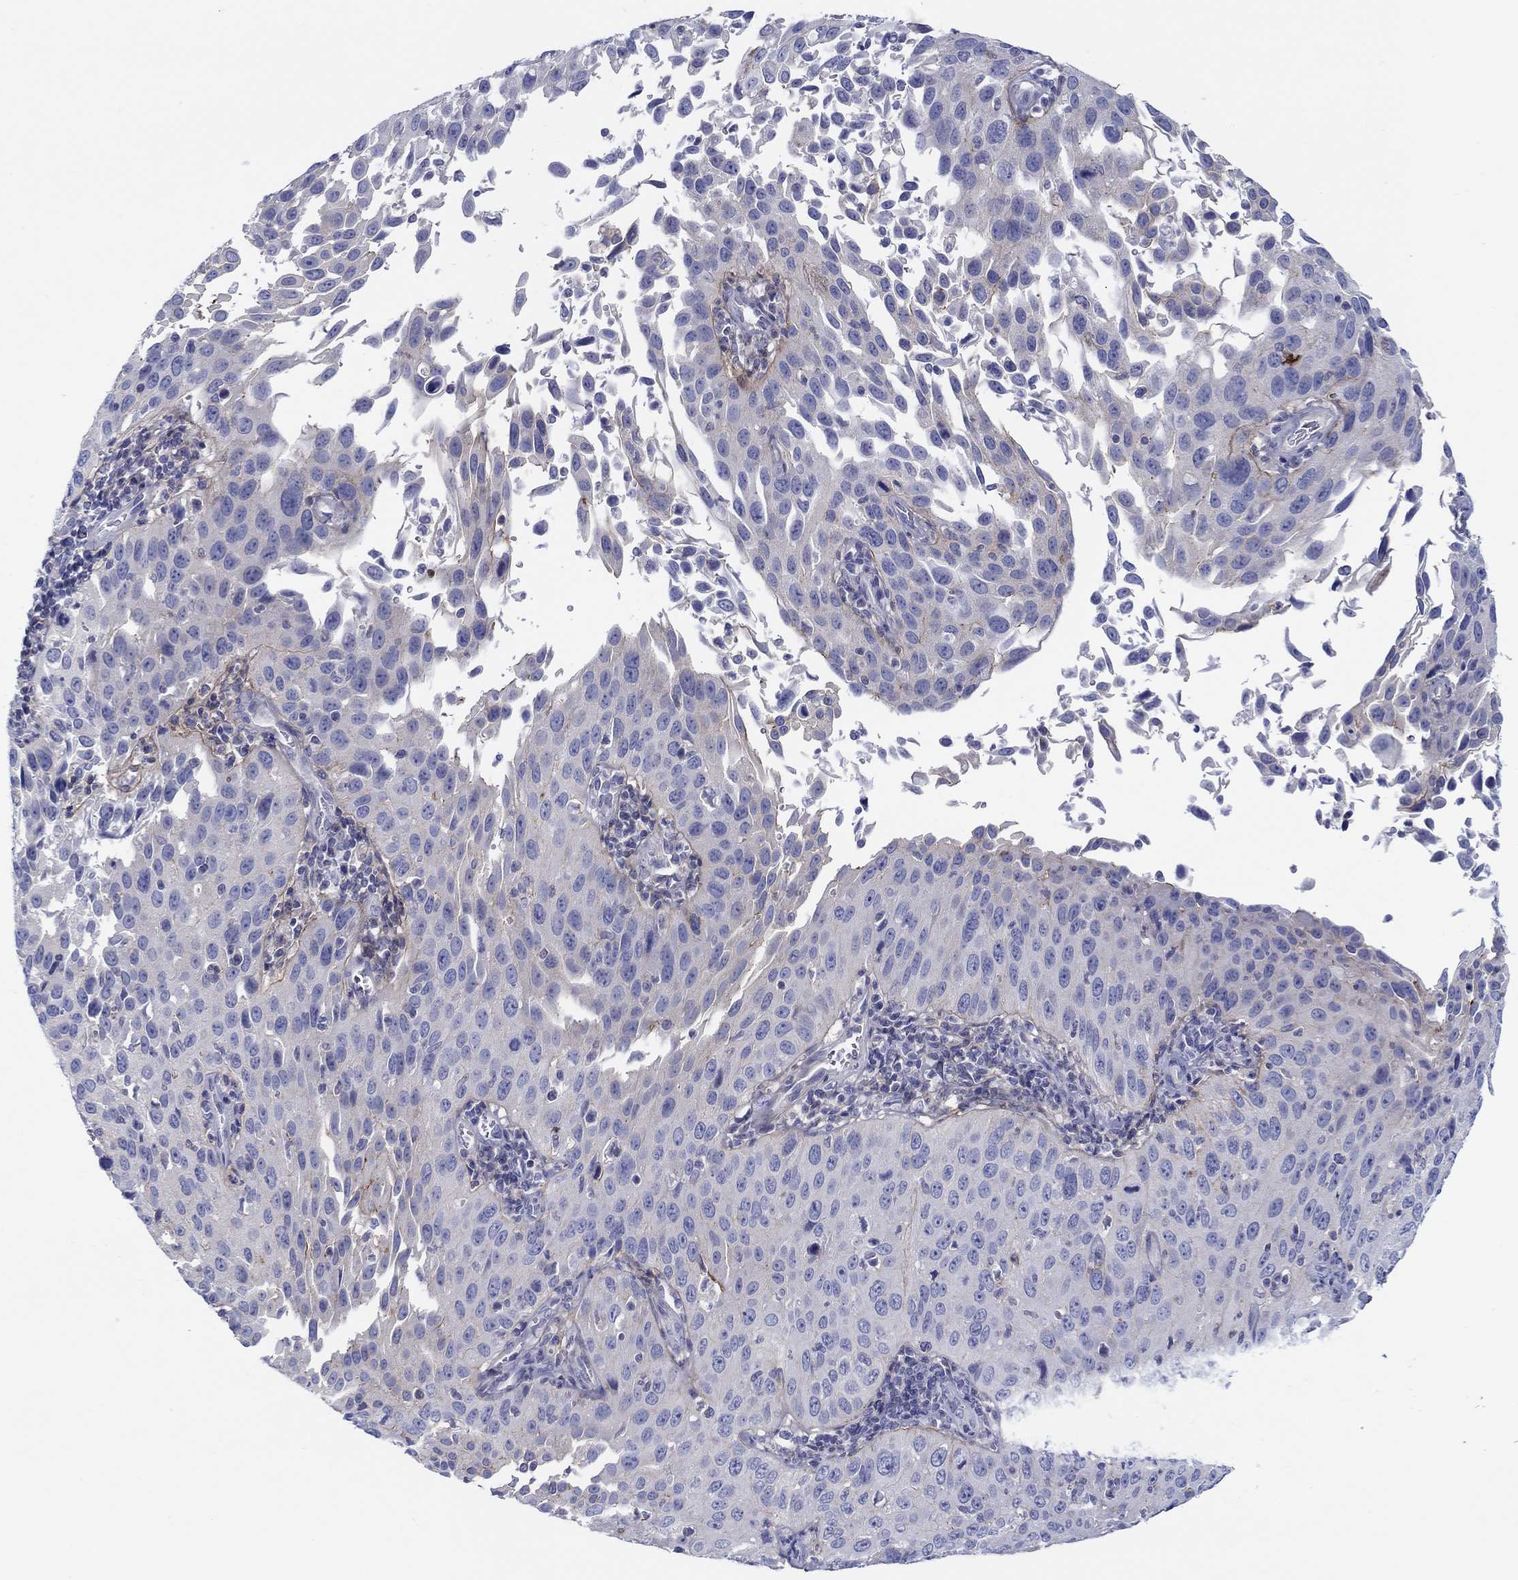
{"staining": {"intensity": "negative", "quantity": "none", "location": "none"}, "tissue": "cervical cancer", "cell_type": "Tumor cells", "image_type": "cancer", "snomed": [{"axis": "morphology", "description": "Squamous cell carcinoma, NOS"}, {"axis": "topography", "description": "Cervix"}], "caption": "High magnification brightfield microscopy of cervical squamous cell carcinoma stained with DAB (3,3'-diaminobenzidine) (brown) and counterstained with hematoxylin (blue): tumor cells show no significant positivity. (DAB (3,3'-diaminobenzidine) immunohistochemistry (IHC) with hematoxylin counter stain).", "gene": "HAPLN4", "patient": {"sex": "female", "age": 26}}